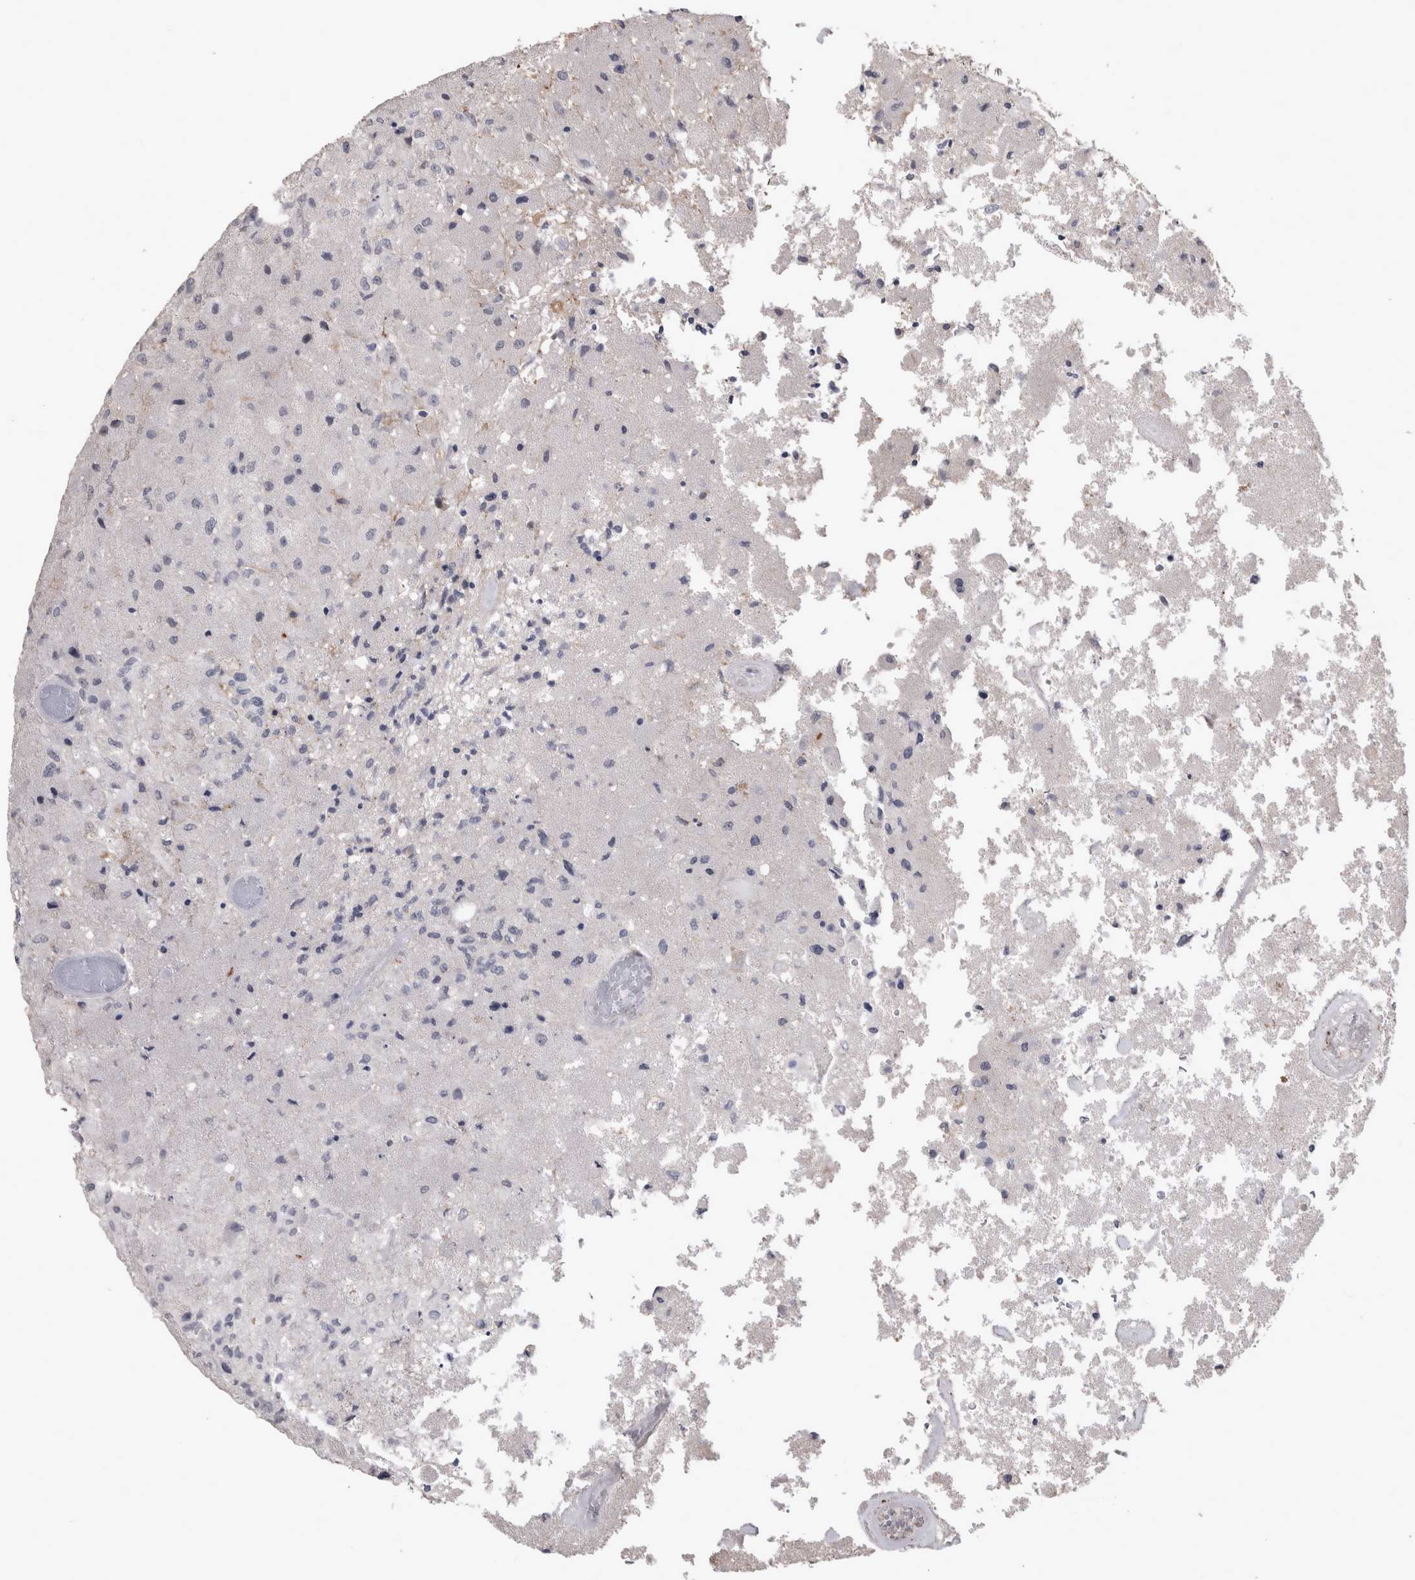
{"staining": {"intensity": "negative", "quantity": "none", "location": "none"}, "tissue": "glioma", "cell_type": "Tumor cells", "image_type": "cancer", "snomed": [{"axis": "morphology", "description": "Normal tissue, NOS"}, {"axis": "morphology", "description": "Glioma, malignant, High grade"}, {"axis": "topography", "description": "Cerebral cortex"}], "caption": "Immunohistochemistry photomicrograph of neoplastic tissue: malignant glioma (high-grade) stained with DAB (3,3'-diaminobenzidine) displays no significant protein expression in tumor cells.", "gene": "SPATA48", "patient": {"sex": "male", "age": 77}}